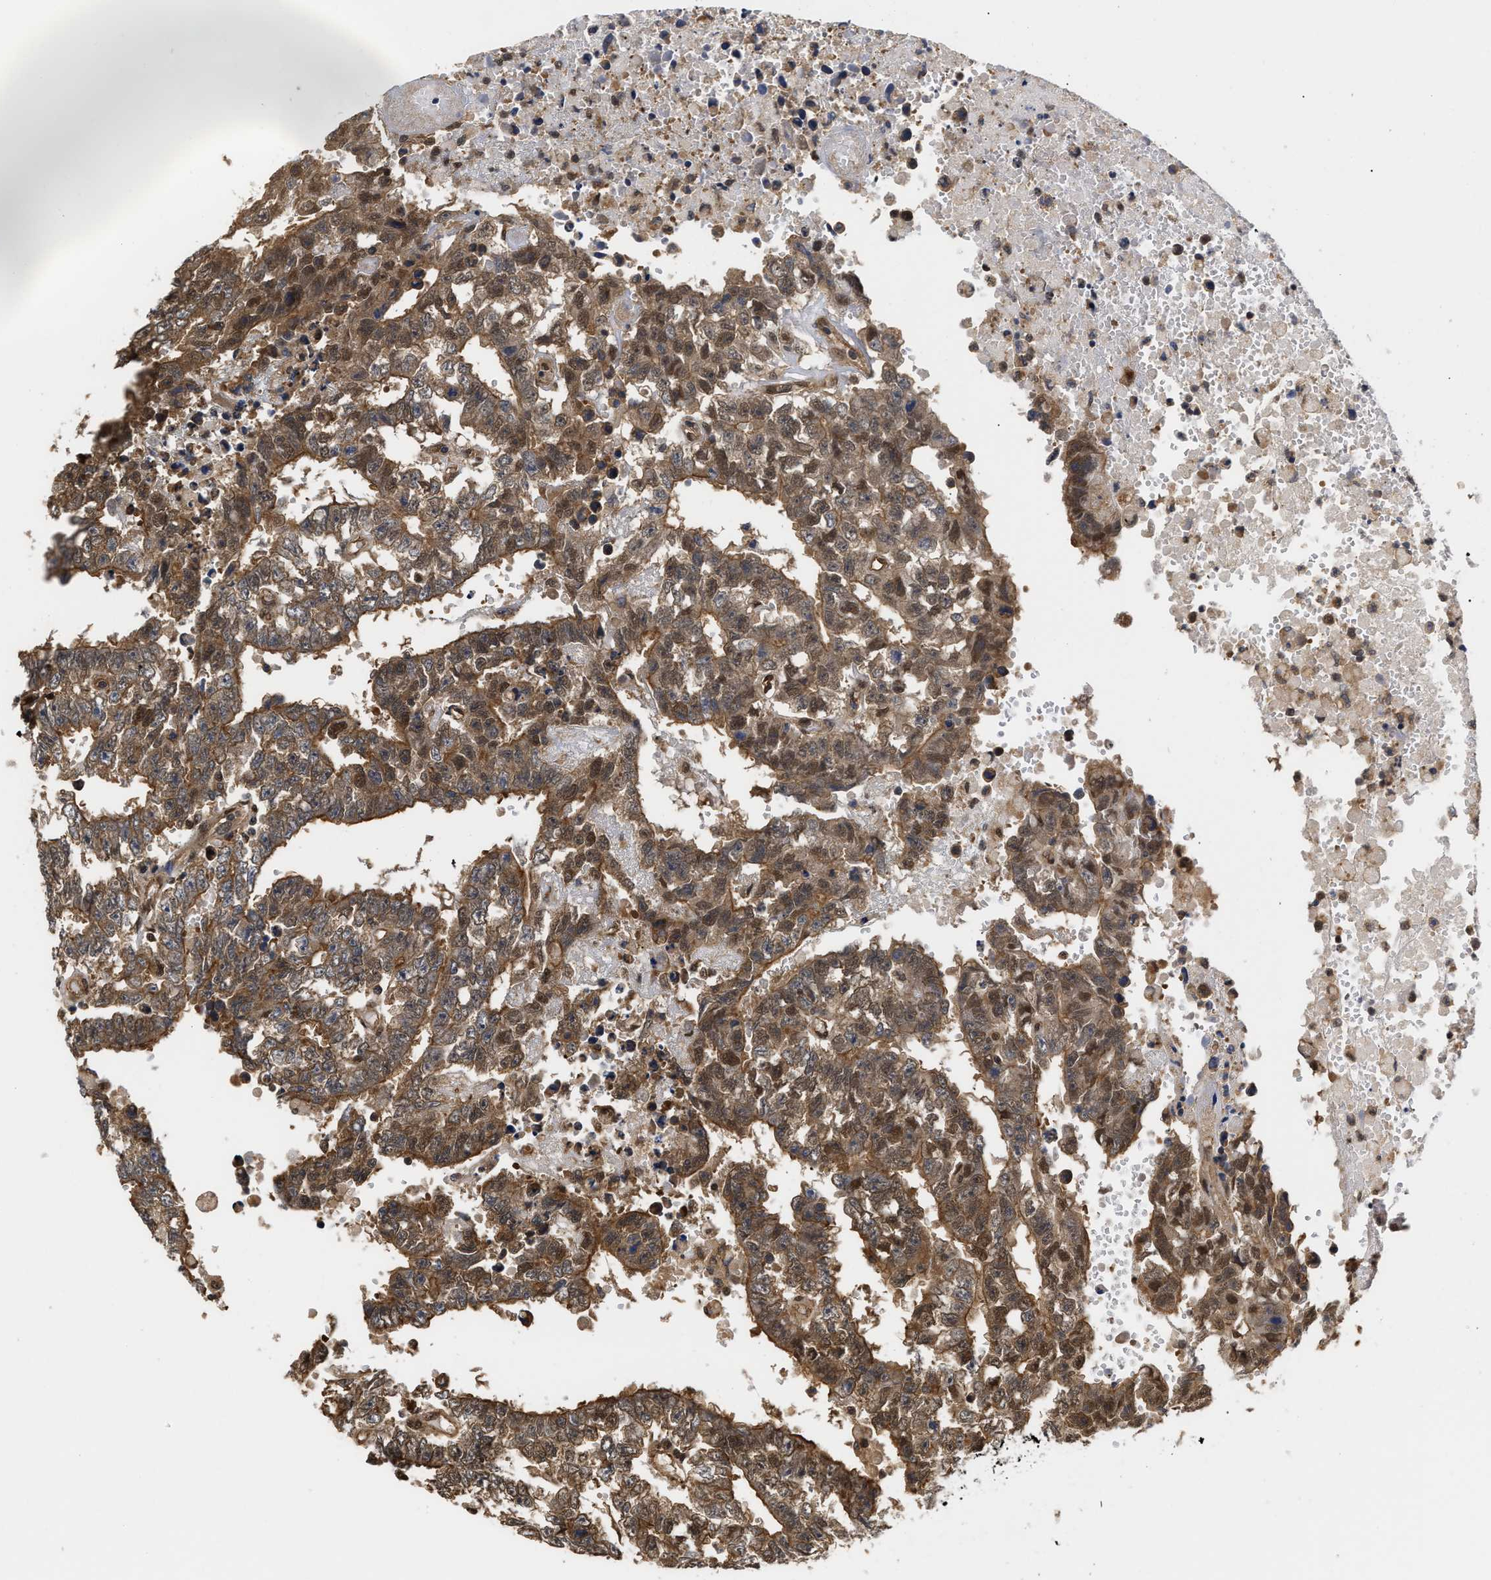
{"staining": {"intensity": "moderate", "quantity": ">75%", "location": "cytoplasmic/membranous,nuclear"}, "tissue": "testis cancer", "cell_type": "Tumor cells", "image_type": "cancer", "snomed": [{"axis": "morphology", "description": "Carcinoma, Embryonal, NOS"}, {"axis": "topography", "description": "Testis"}], "caption": "DAB immunohistochemical staining of embryonal carcinoma (testis) reveals moderate cytoplasmic/membranous and nuclear protein expression in about >75% of tumor cells.", "gene": "SCAI", "patient": {"sex": "male", "age": 25}}